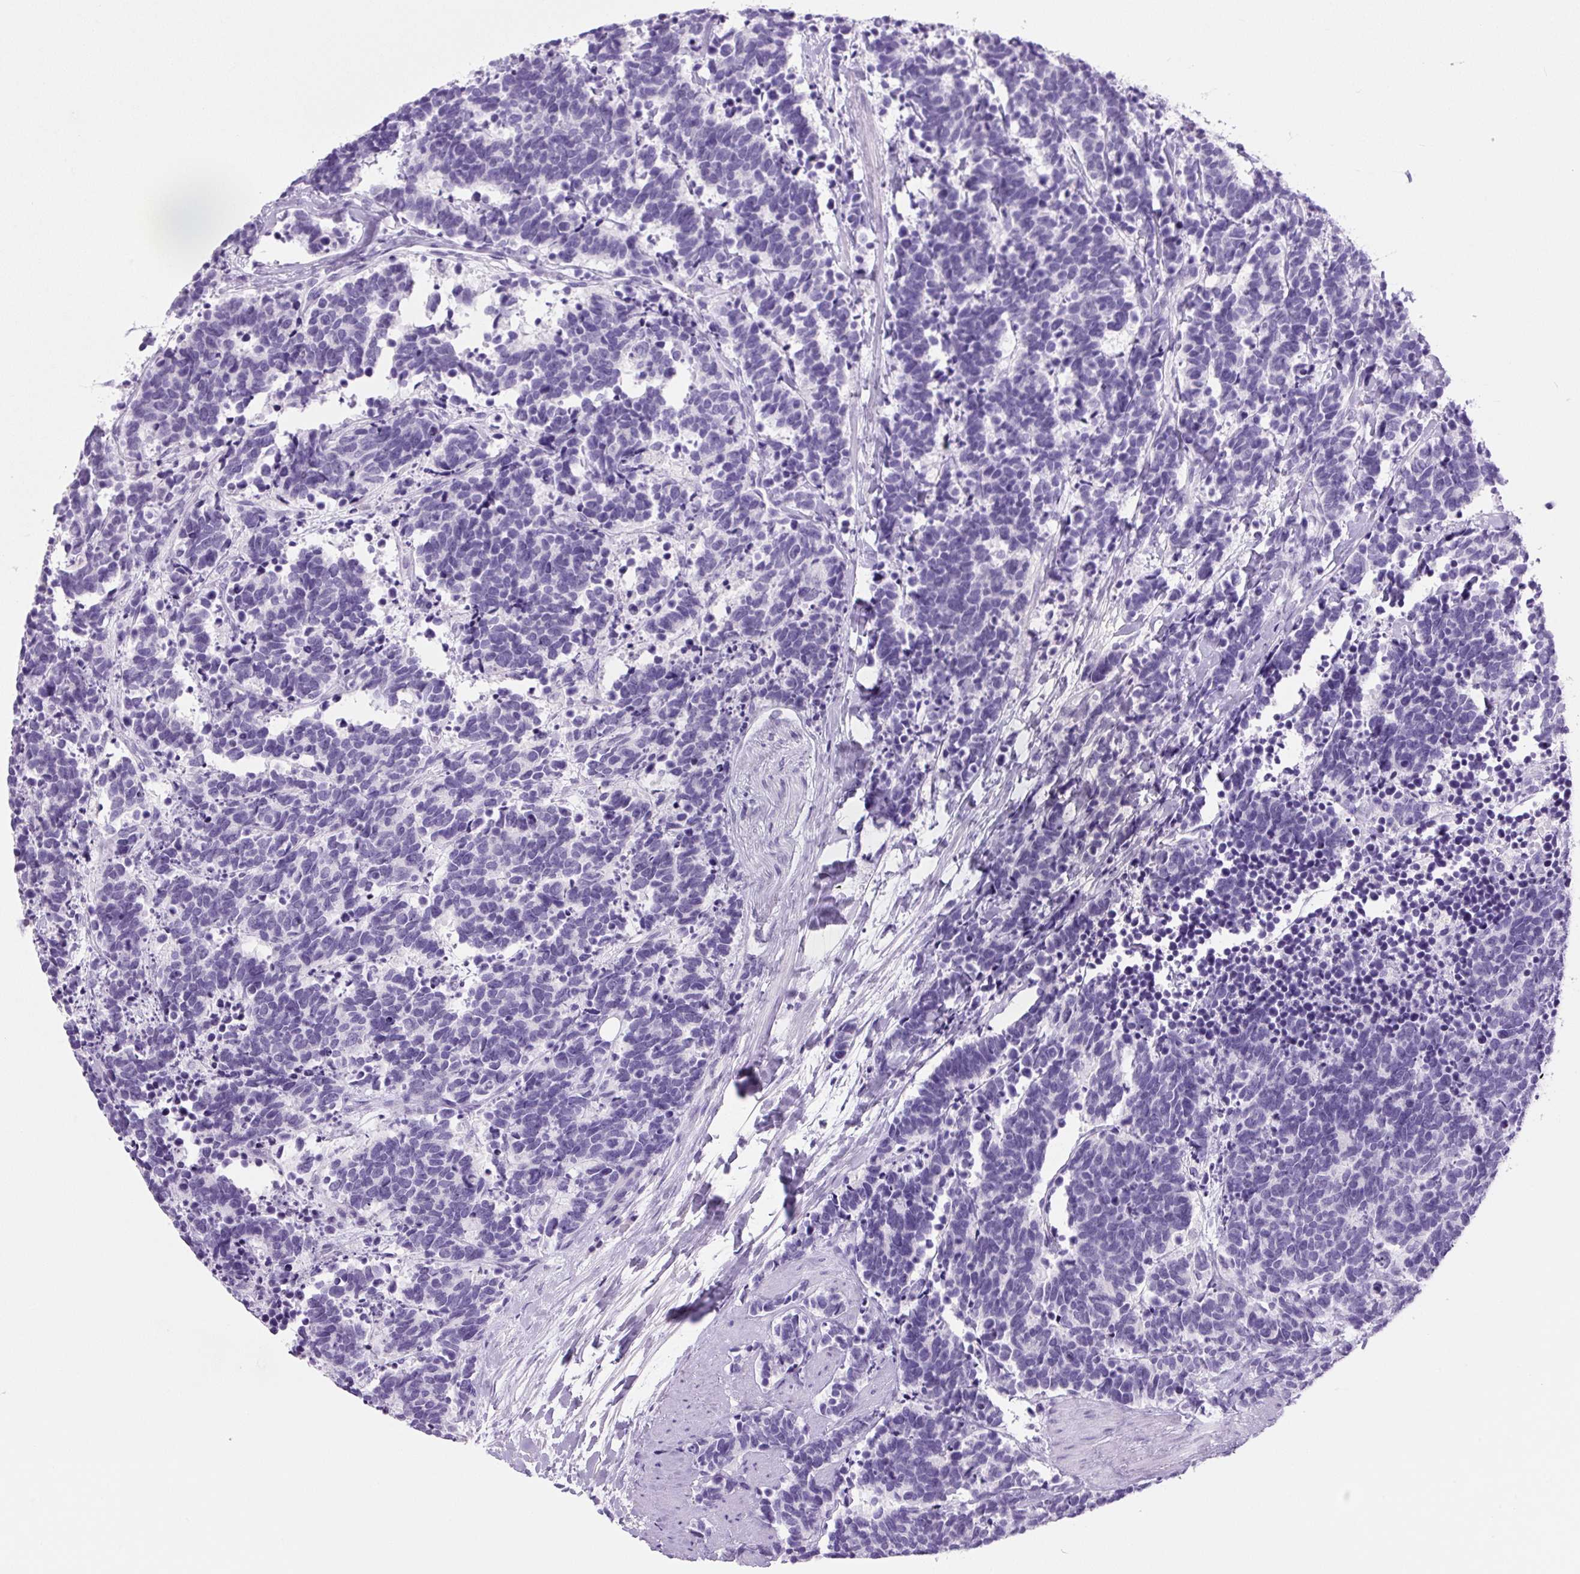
{"staining": {"intensity": "negative", "quantity": "none", "location": "none"}, "tissue": "carcinoid", "cell_type": "Tumor cells", "image_type": "cancer", "snomed": [{"axis": "morphology", "description": "Carcinoma, NOS"}, {"axis": "morphology", "description": "Carcinoid, malignant, NOS"}, {"axis": "topography", "description": "Prostate"}], "caption": "Immunohistochemical staining of human carcinoid reveals no significant positivity in tumor cells. (IHC, brightfield microscopy, high magnification).", "gene": "PRRT1", "patient": {"sex": "male", "age": 57}}